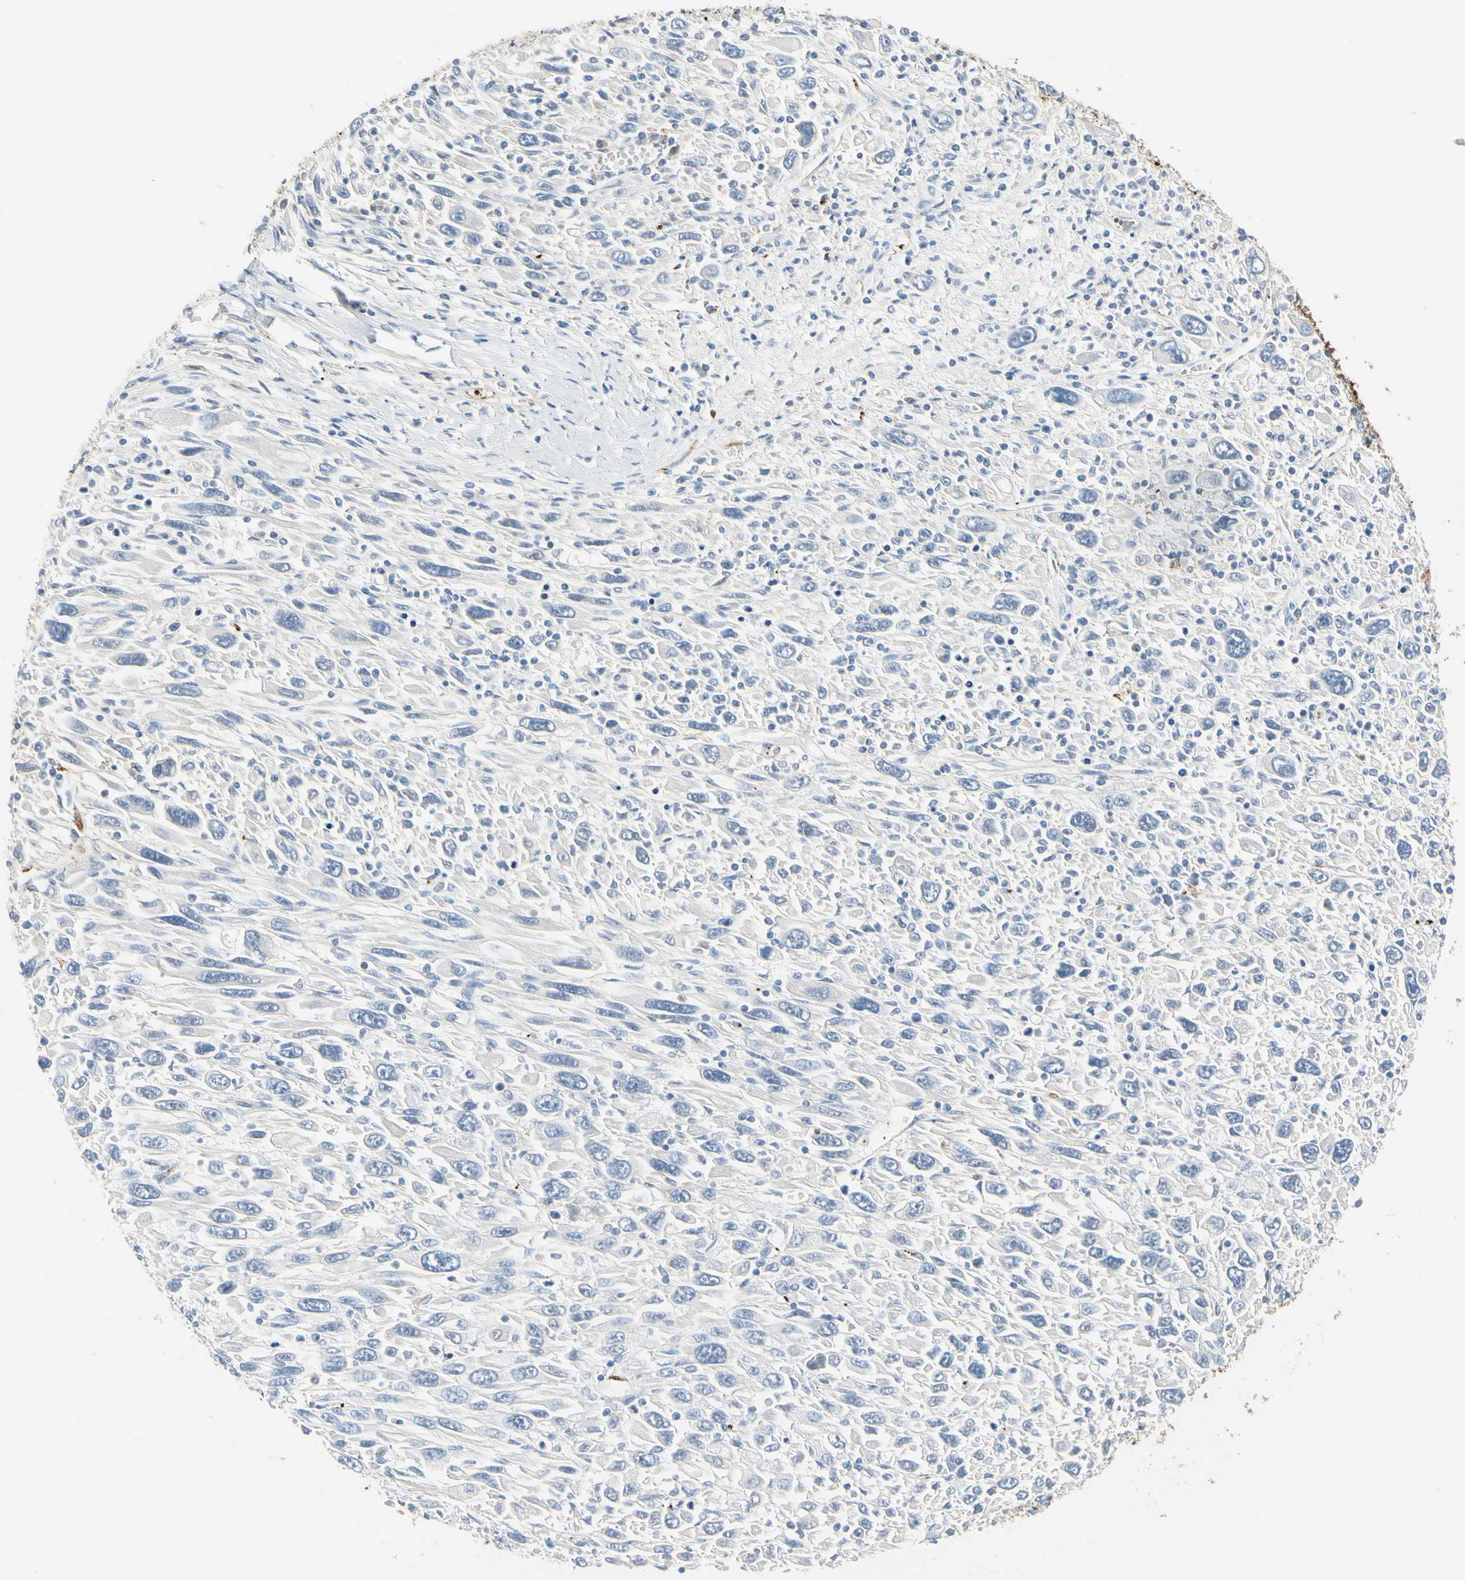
{"staining": {"intensity": "negative", "quantity": "none", "location": "none"}, "tissue": "melanoma", "cell_type": "Tumor cells", "image_type": "cancer", "snomed": [{"axis": "morphology", "description": "Malignant melanoma, Metastatic site"}, {"axis": "topography", "description": "Skin"}], "caption": "The histopathology image reveals no significant staining in tumor cells of melanoma.", "gene": "FGB", "patient": {"sex": "female", "age": 56}}